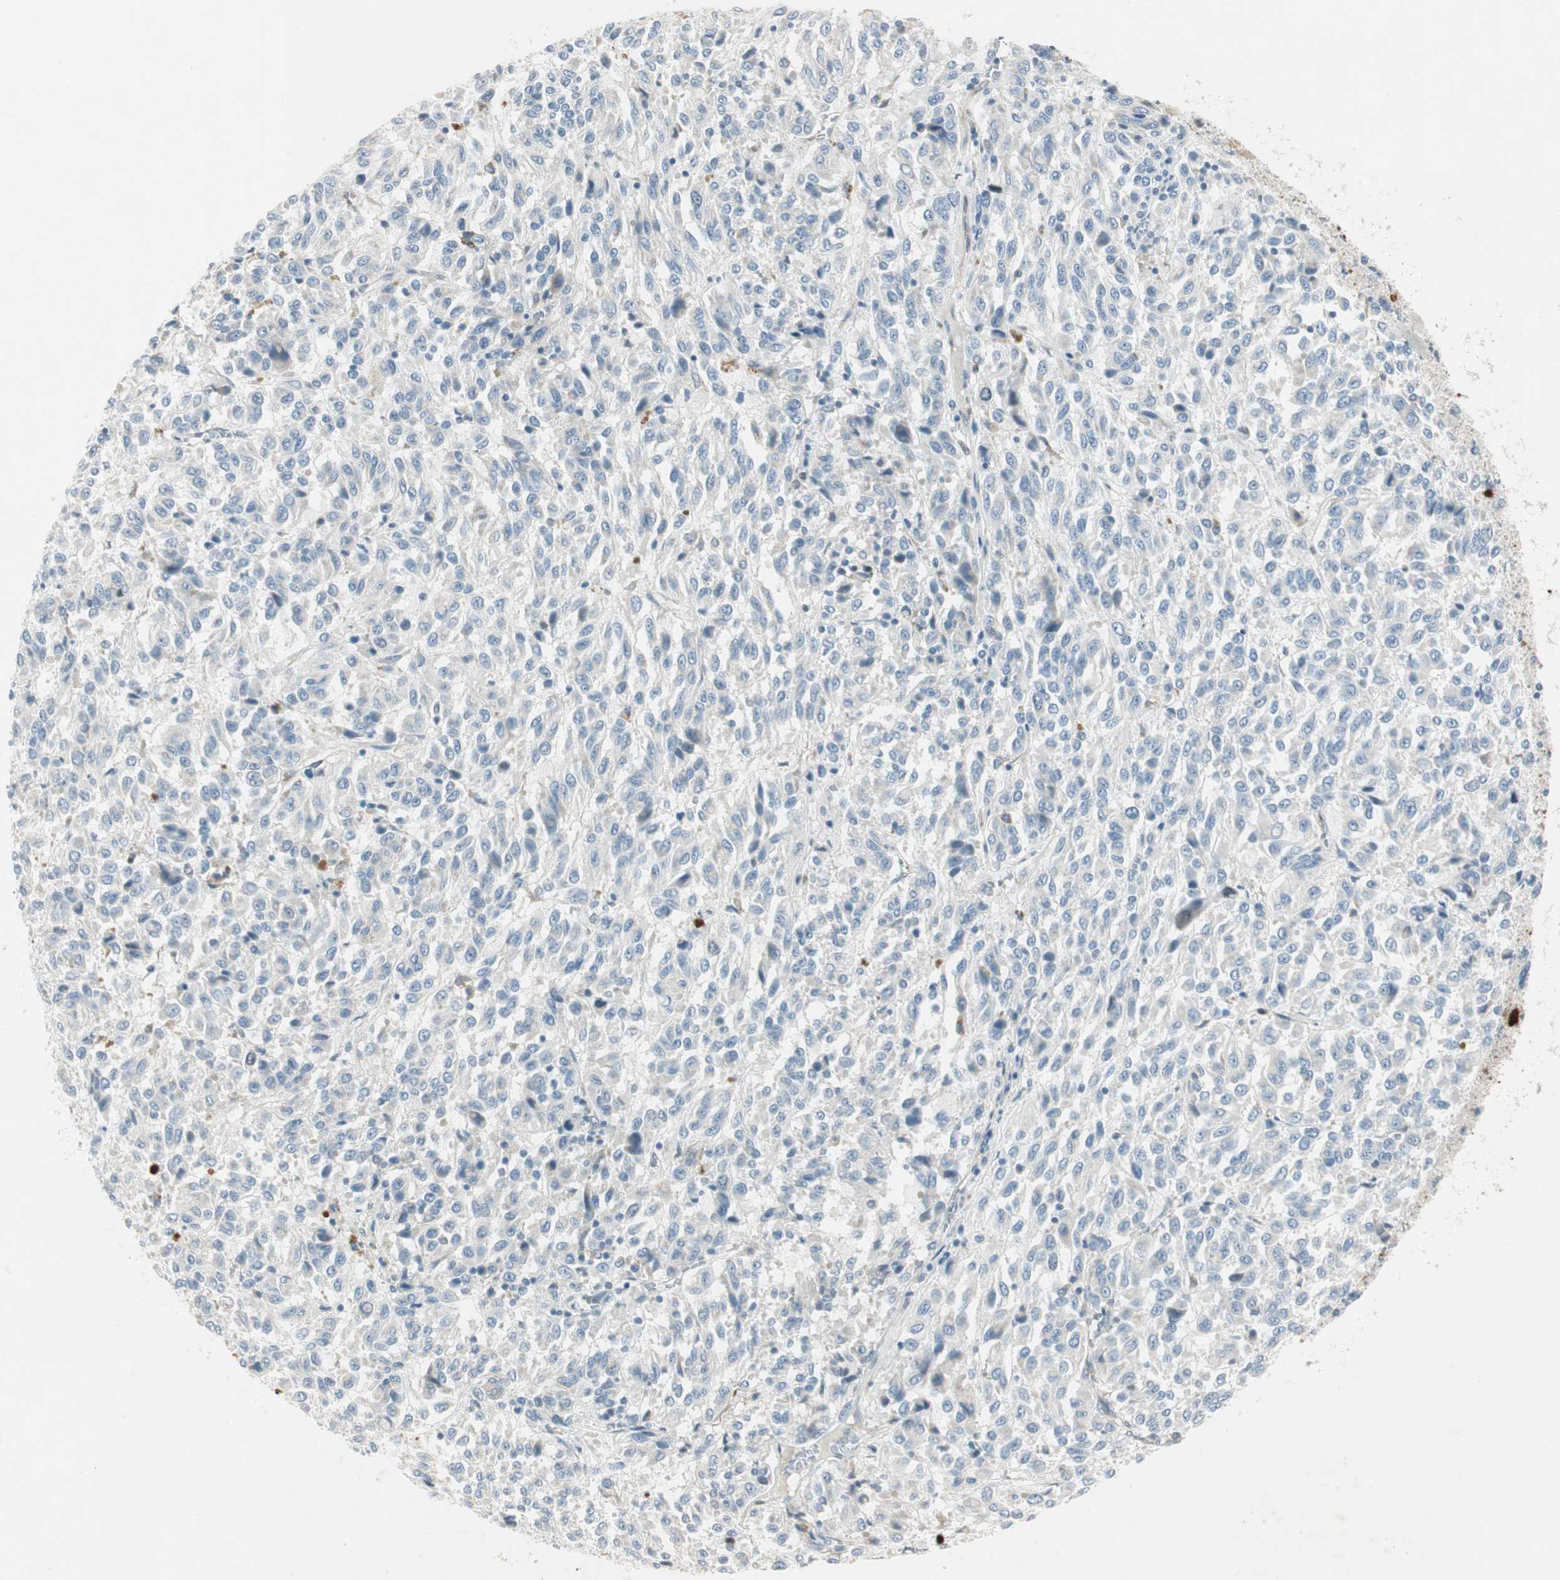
{"staining": {"intensity": "negative", "quantity": "none", "location": "none"}, "tissue": "melanoma", "cell_type": "Tumor cells", "image_type": "cancer", "snomed": [{"axis": "morphology", "description": "Malignant melanoma, Metastatic site"}, {"axis": "topography", "description": "Lung"}], "caption": "Immunohistochemistry (IHC) micrograph of malignant melanoma (metastatic site) stained for a protein (brown), which exhibits no expression in tumor cells.", "gene": "STON1-GTF2A1L", "patient": {"sex": "male", "age": 64}}